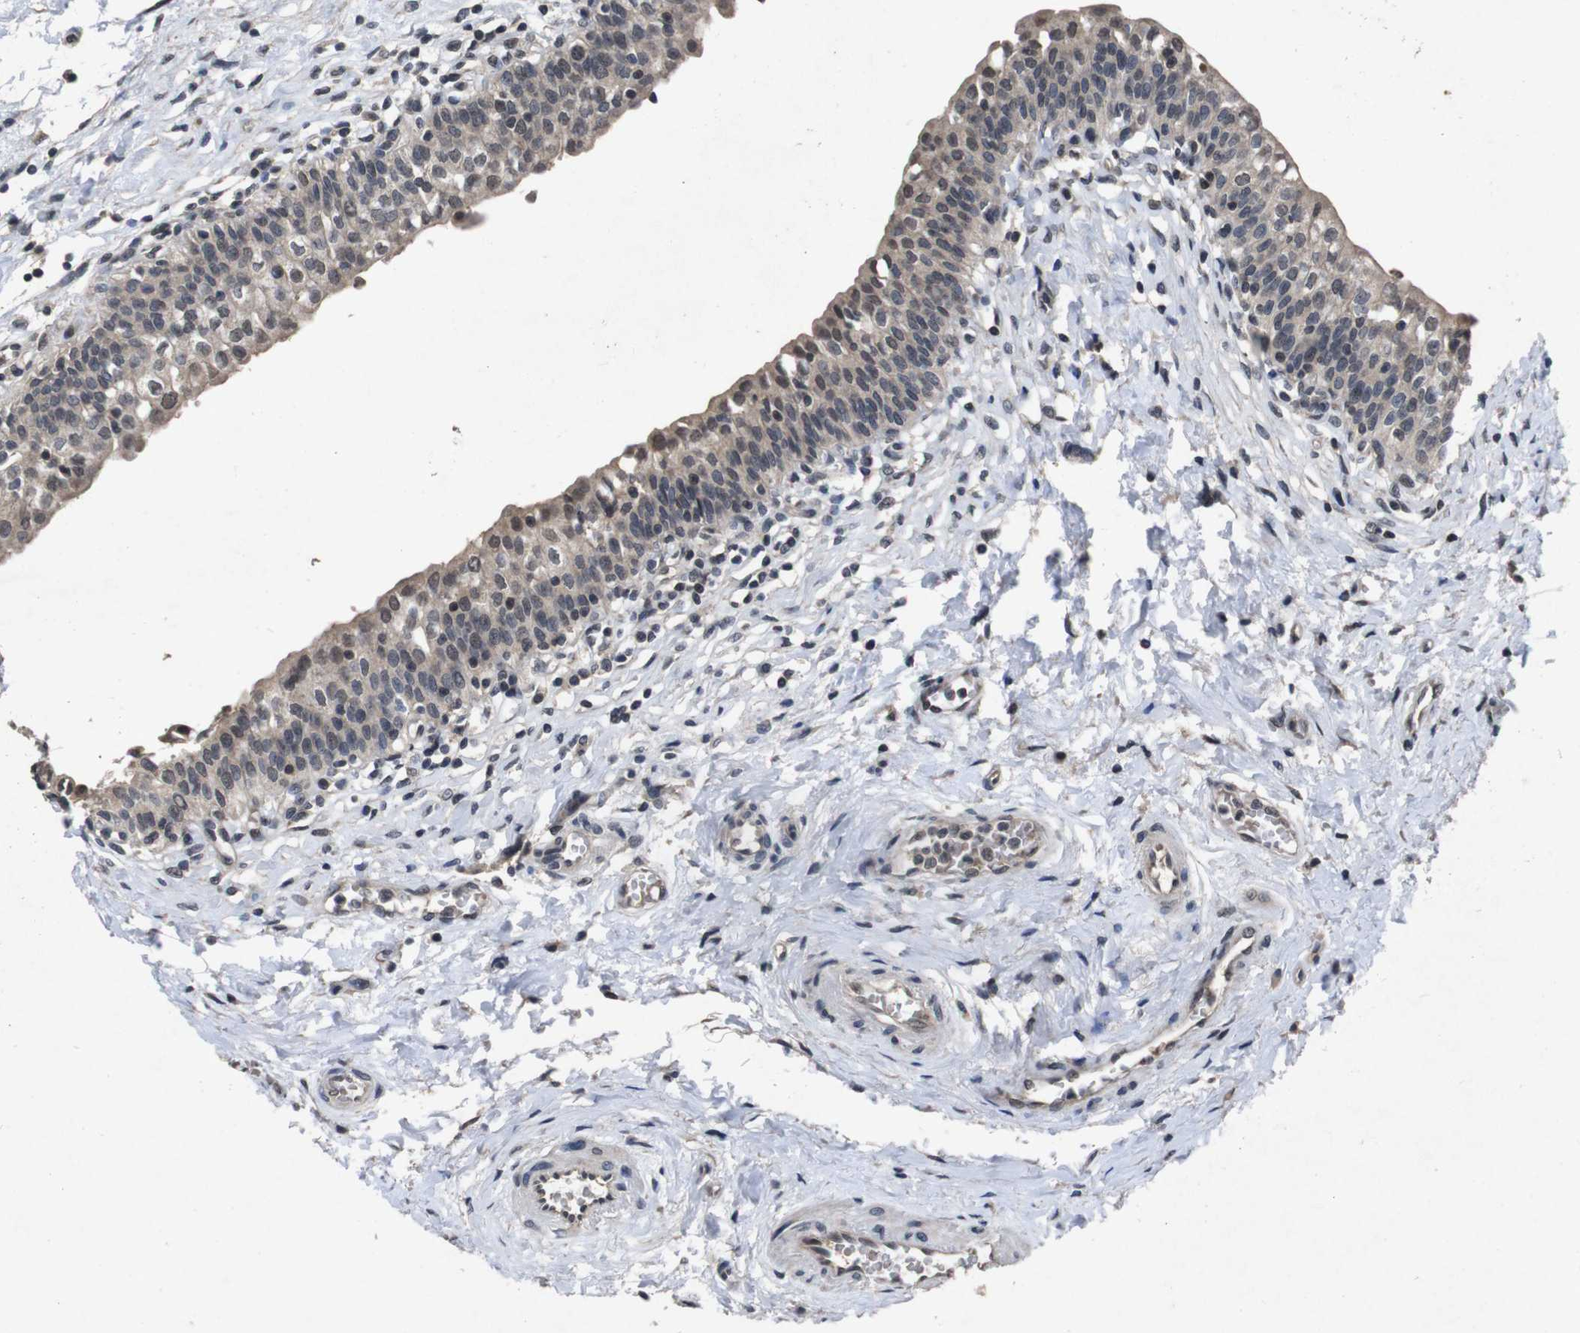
{"staining": {"intensity": "weak", "quantity": ">75%", "location": "cytoplasmic/membranous"}, "tissue": "urinary bladder", "cell_type": "Urothelial cells", "image_type": "normal", "snomed": [{"axis": "morphology", "description": "Normal tissue, NOS"}, {"axis": "topography", "description": "Urinary bladder"}], "caption": "Protein expression analysis of normal urinary bladder shows weak cytoplasmic/membranous positivity in about >75% of urothelial cells.", "gene": "AKT3", "patient": {"sex": "male", "age": 55}}